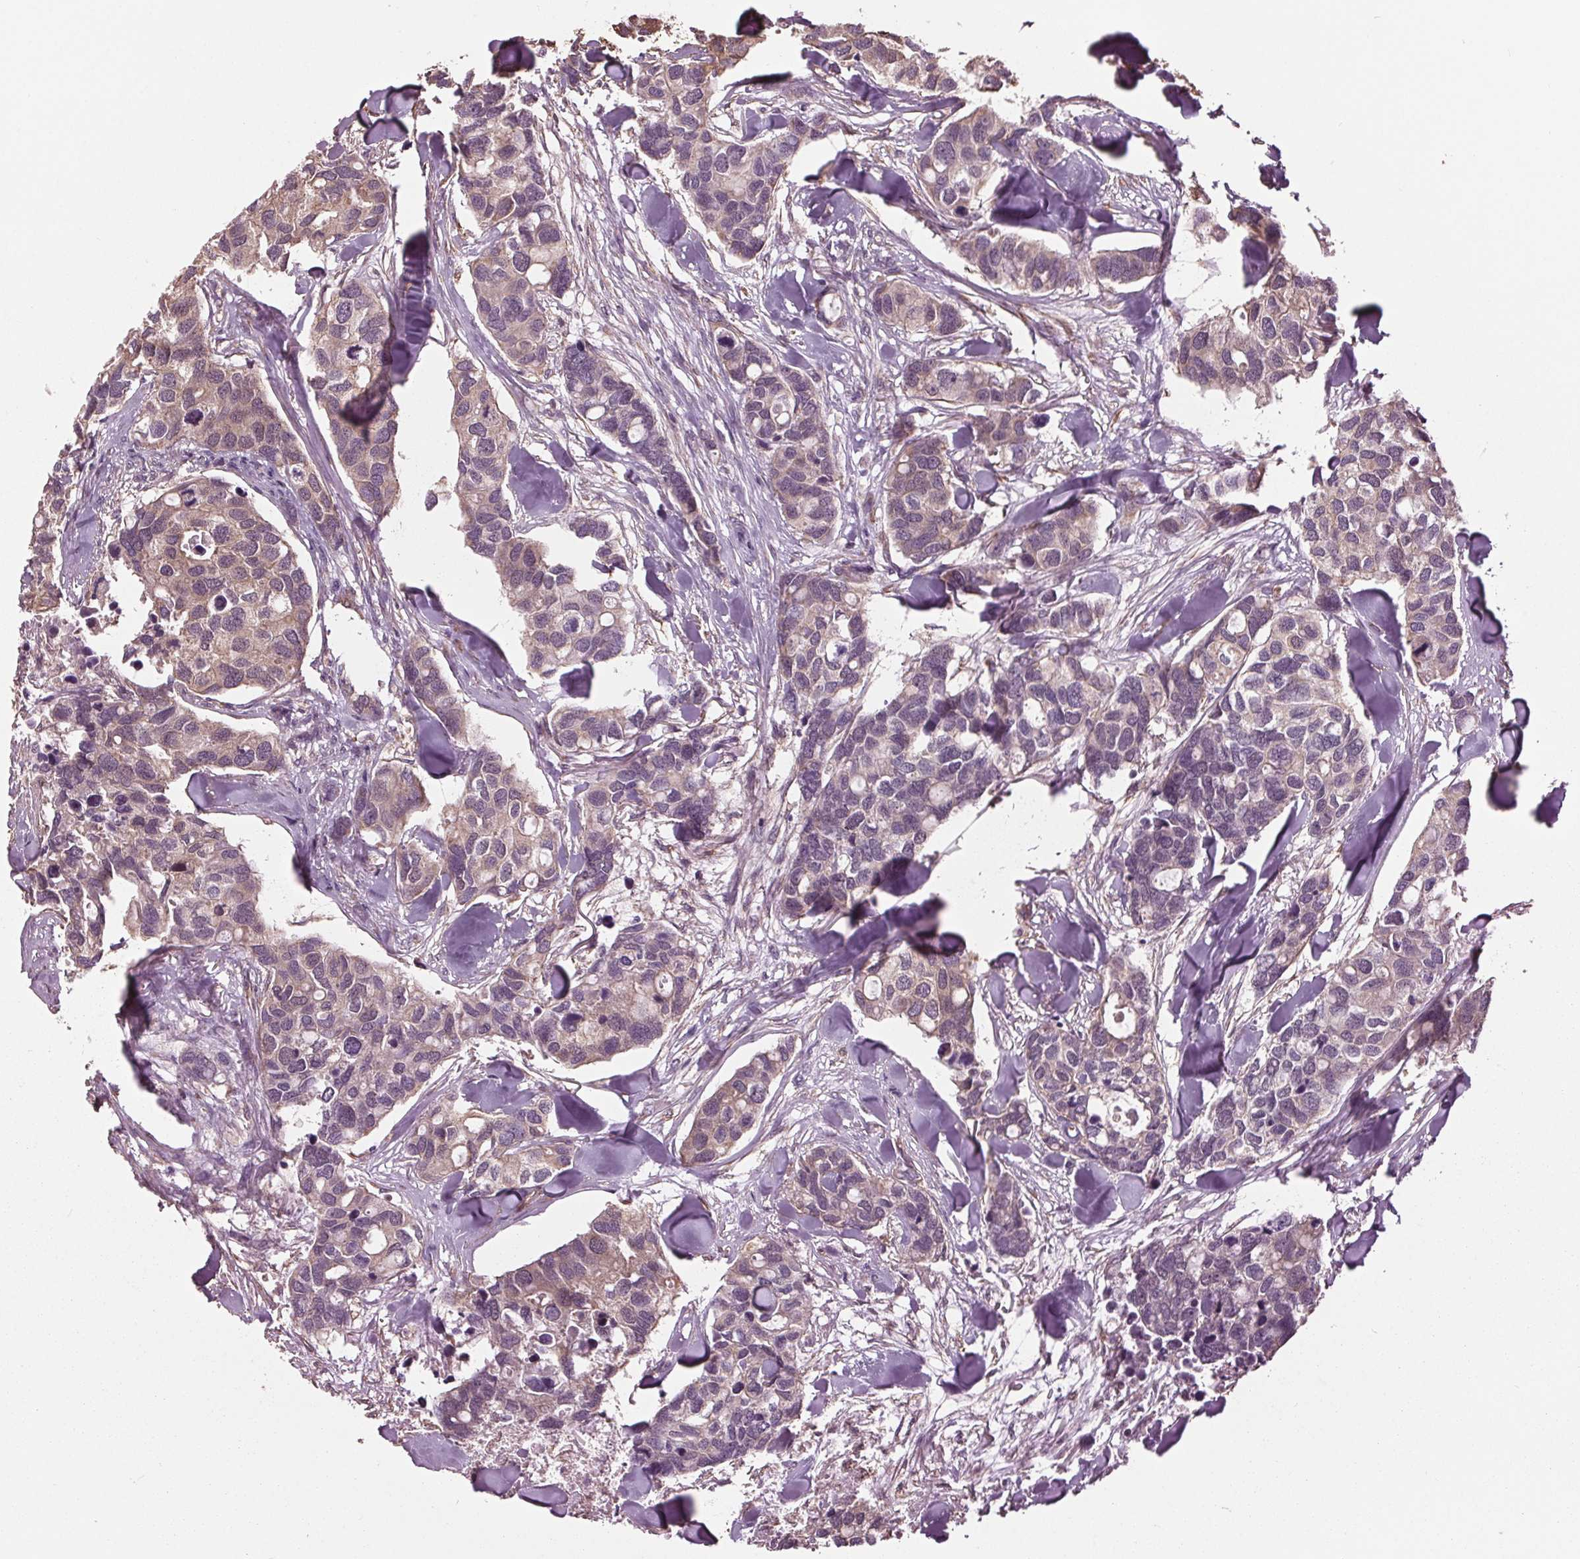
{"staining": {"intensity": "weak", "quantity": "<25%", "location": "cytoplasmic/membranous"}, "tissue": "breast cancer", "cell_type": "Tumor cells", "image_type": "cancer", "snomed": [{"axis": "morphology", "description": "Duct carcinoma"}, {"axis": "topography", "description": "Breast"}], "caption": "Tumor cells show no significant protein positivity in breast cancer. (Immunohistochemistry, brightfield microscopy, high magnification).", "gene": "RNPEP", "patient": {"sex": "female", "age": 83}}